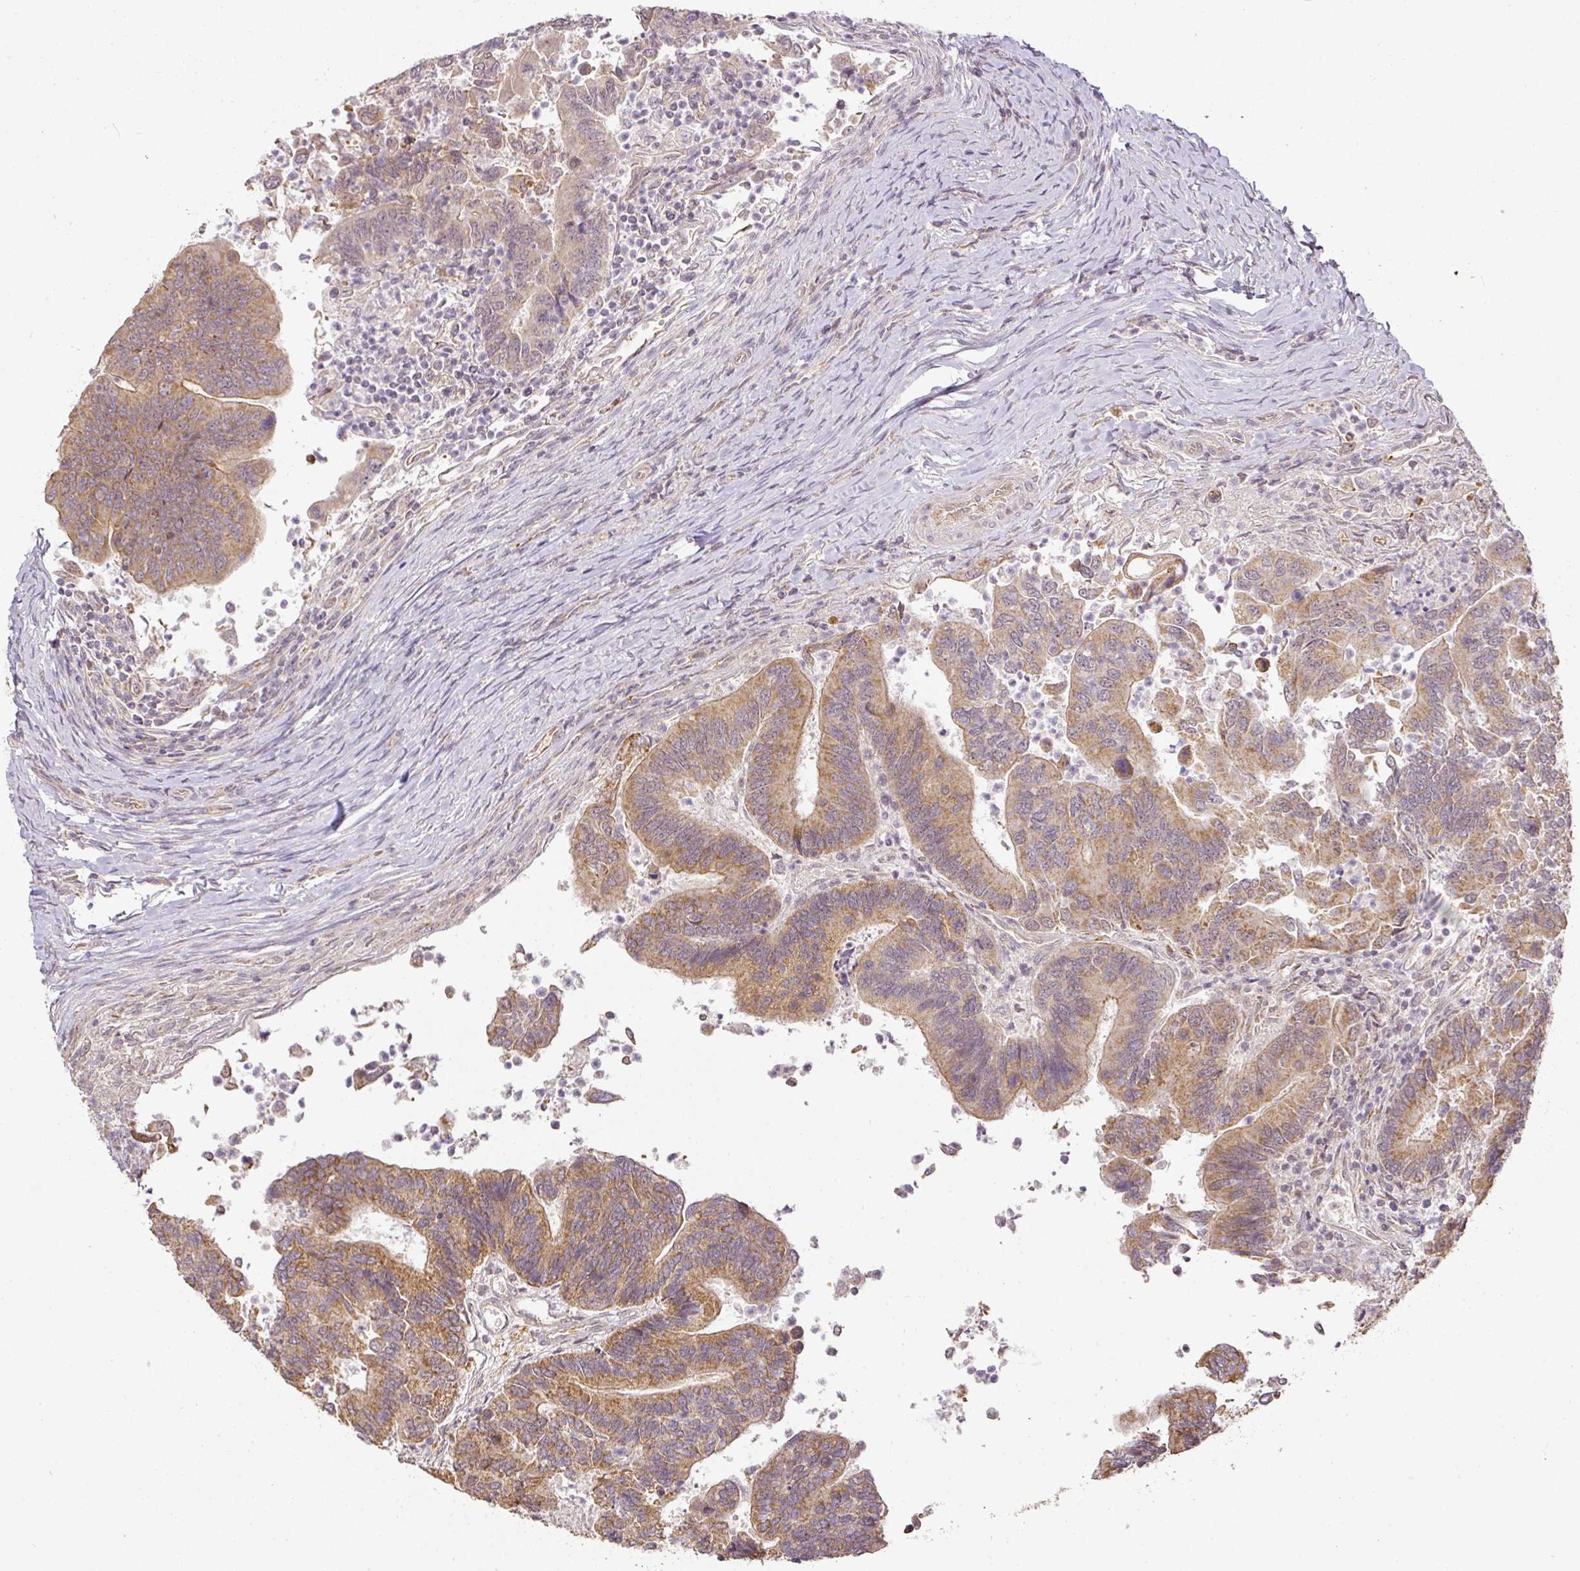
{"staining": {"intensity": "moderate", "quantity": ">75%", "location": "cytoplasmic/membranous"}, "tissue": "colorectal cancer", "cell_type": "Tumor cells", "image_type": "cancer", "snomed": [{"axis": "morphology", "description": "Adenocarcinoma, NOS"}, {"axis": "topography", "description": "Colon"}], "caption": "A high-resolution image shows immunohistochemistry (IHC) staining of colorectal cancer, which reveals moderate cytoplasmic/membranous positivity in approximately >75% of tumor cells. The staining is performed using DAB (3,3'-diaminobenzidine) brown chromogen to label protein expression. The nuclei are counter-stained blue using hematoxylin.", "gene": "MYOM2", "patient": {"sex": "female", "age": 67}}